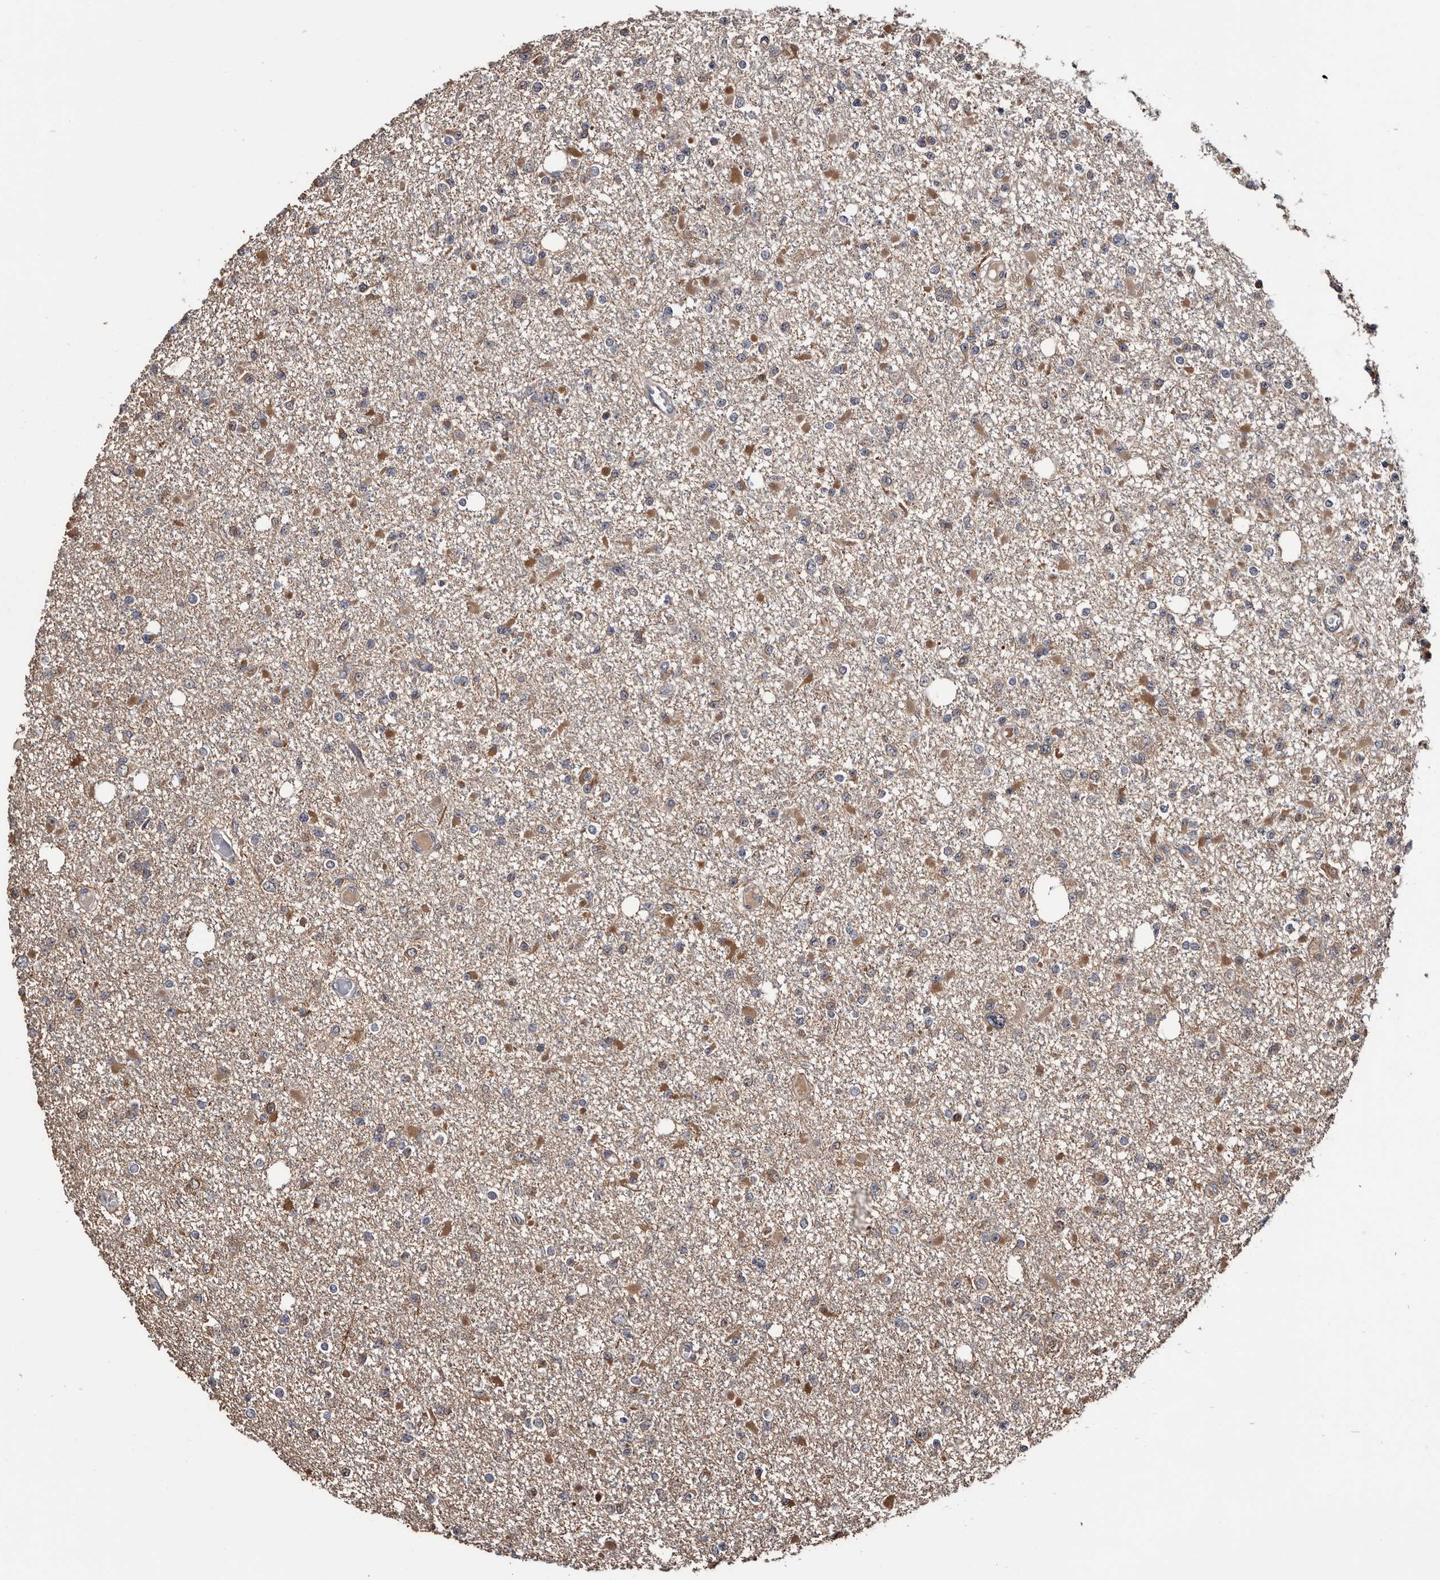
{"staining": {"intensity": "moderate", "quantity": "<25%", "location": "cytoplasmic/membranous"}, "tissue": "glioma", "cell_type": "Tumor cells", "image_type": "cancer", "snomed": [{"axis": "morphology", "description": "Glioma, malignant, Low grade"}, {"axis": "topography", "description": "Brain"}], "caption": "IHC (DAB (3,3'-diaminobenzidine)) staining of human glioma displays moderate cytoplasmic/membranous protein staining in approximately <25% of tumor cells.", "gene": "TTI2", "patient": {"sex": "female", "age": 22}}